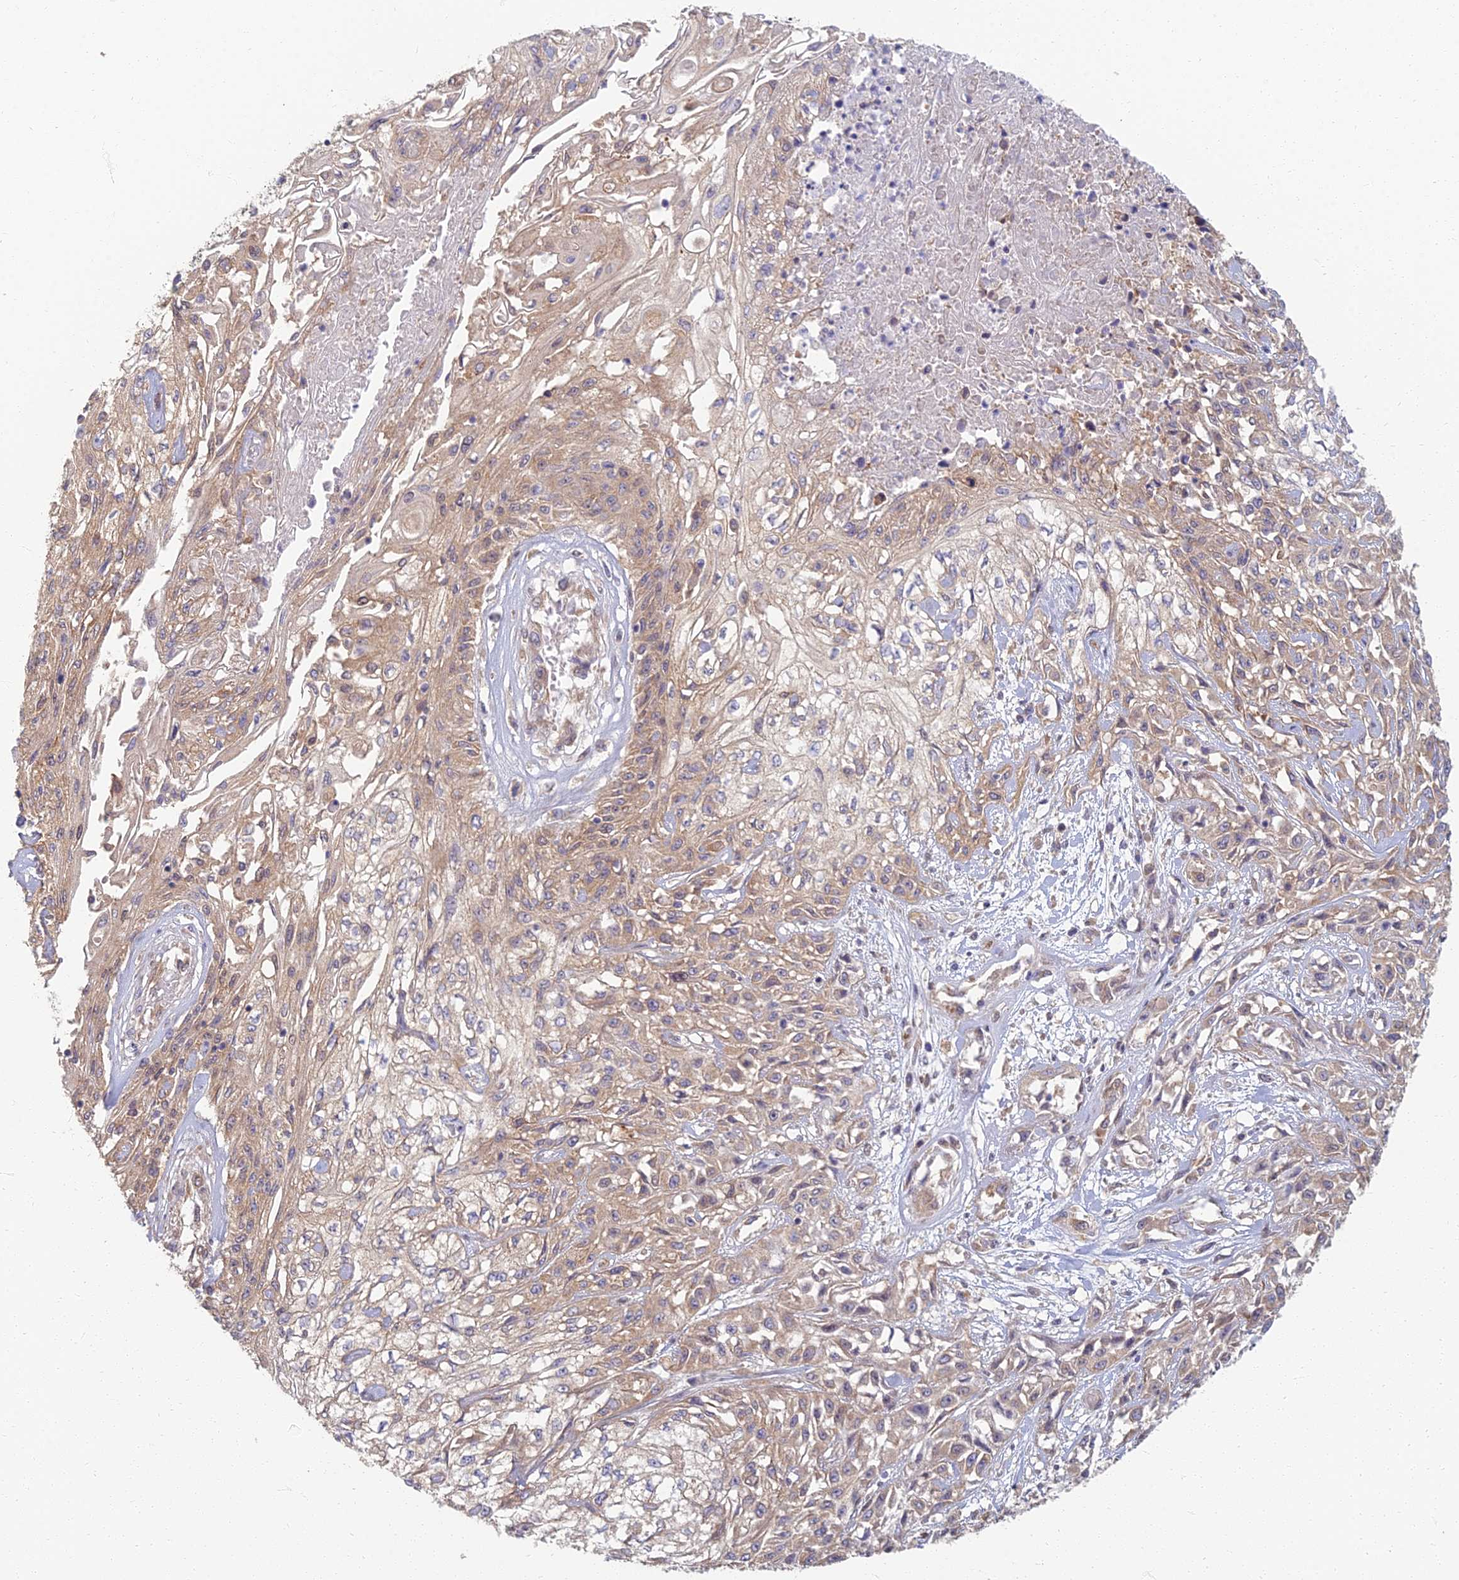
{"staining": {"intensity": "weak", "quantity": "25%-75%", "location": "cytoplasmic/membranous"}, "tissue": "skin cancer", "cell_type": "Tumor cells", "image_type": "cancer", "snomed": [{"axis": "morphology", "description": "Squamous cell carcinoma, NOS"}, {"axis": "morphology", "description": "Squamous cell carcinoma, metastatic, NOS"}, {"axis": "topography", "description": "Skin"}, {"axis": "topography", "description": "Lymph node"}], "caption": "Immunohistochemical staining of human metastatic squamous cell carcinoma (skin) reveals low levels of weak cytoplasmic/membranous expression in about 25%-75% of tumor cells.", "gene": "RBSN", "patient": {"sex": "male", "age": 75}}